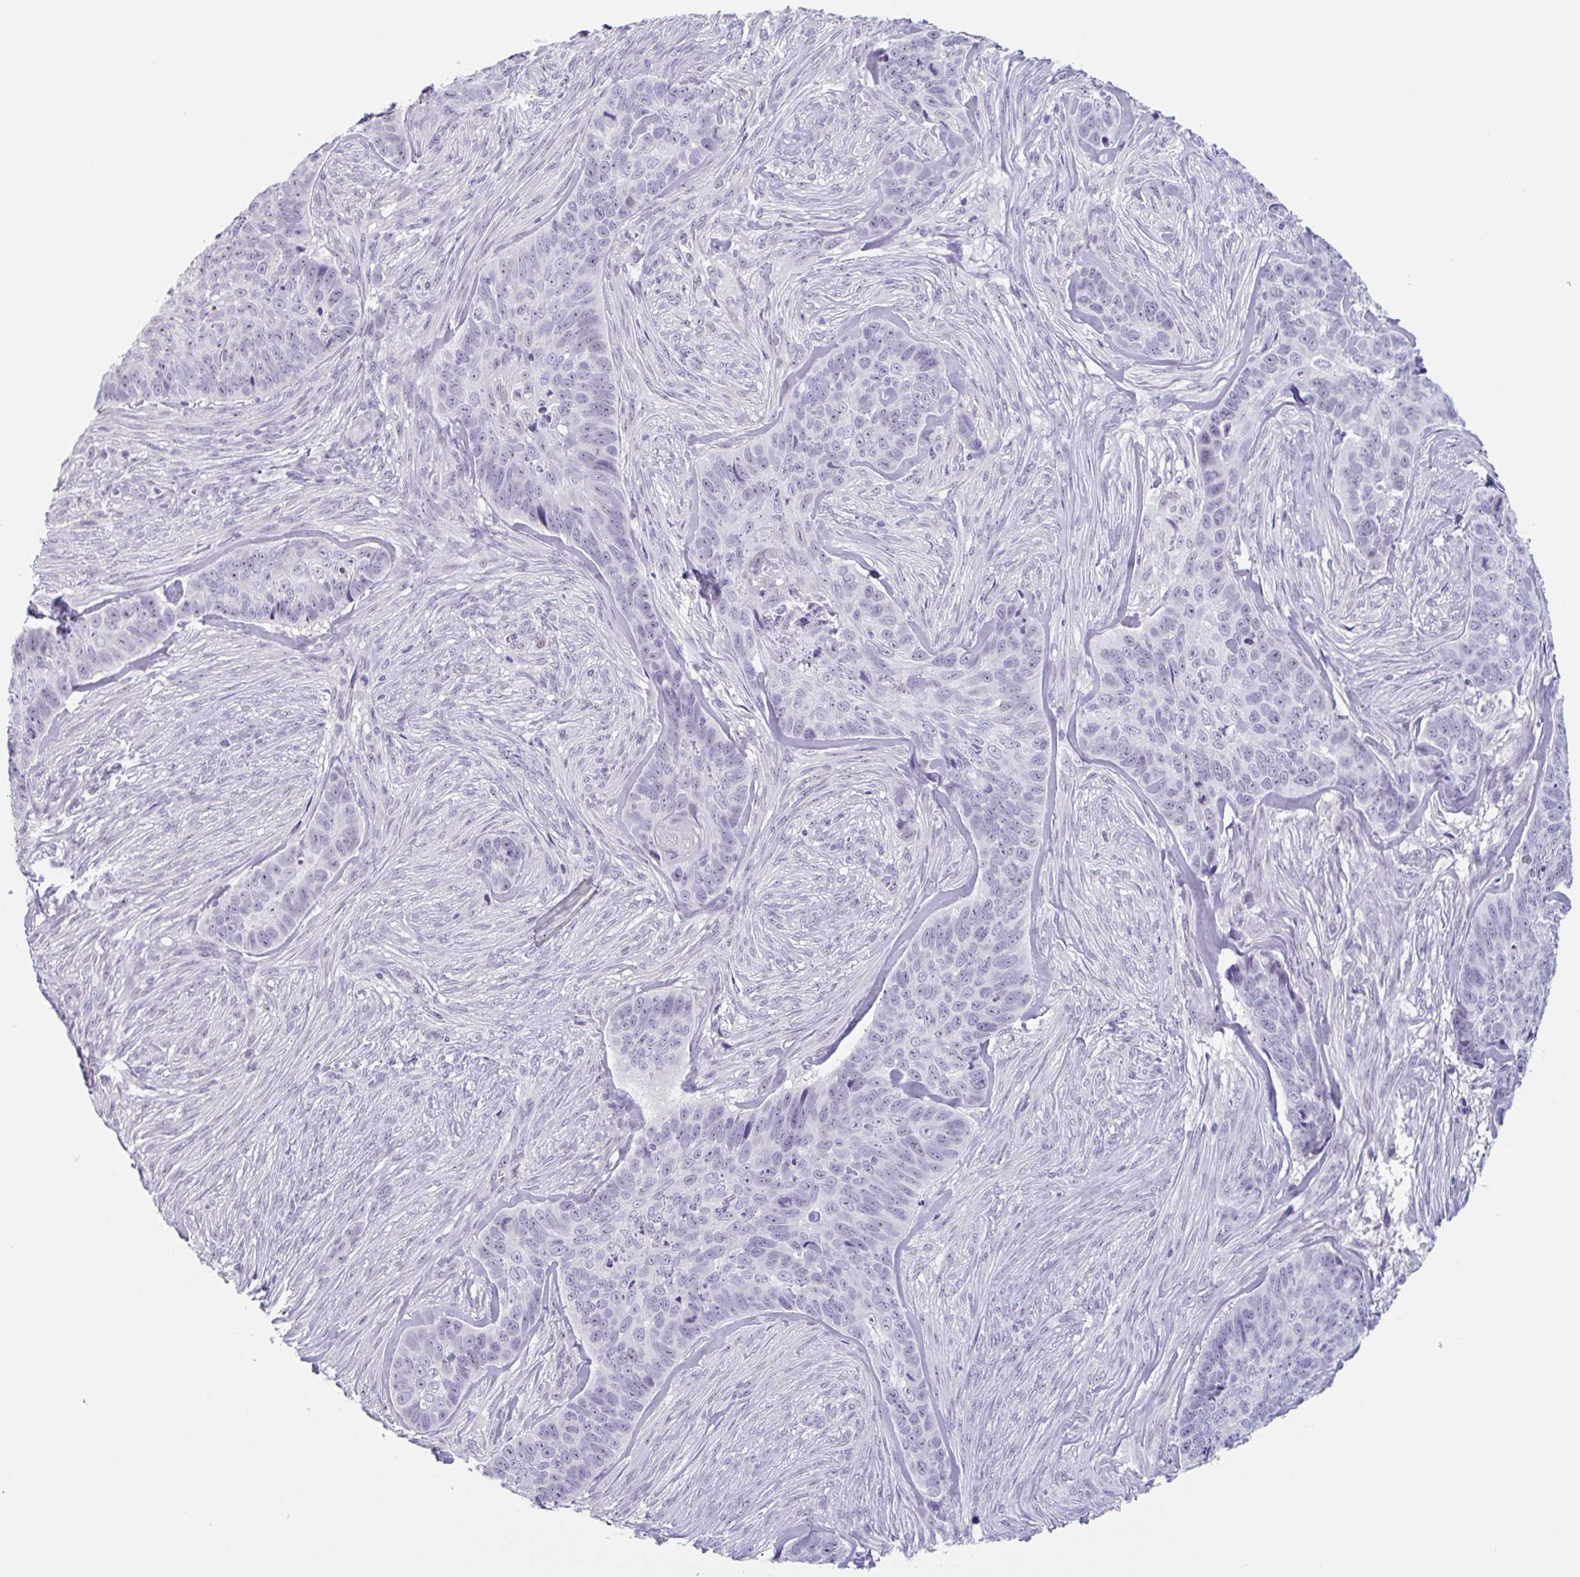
{"staining": {"intensity": "weak", "quantity": "<25%", "location": "nuclear"}, "tissue": "skin cancer", "cell_type": "Tumor cells", "image_type": "cancer", "snomed": [{"axis": "morphology", "description": "Basal cell carcinoma"}, {"axis": "topography", "description": "Skin"}], "caption": "DAB immunohistochemical staining of human skin basal cell carcinoma shows no significant positivity in tumor cells.", "gene": "LENG9", "patient": {"sex": "female", "age": 82}}